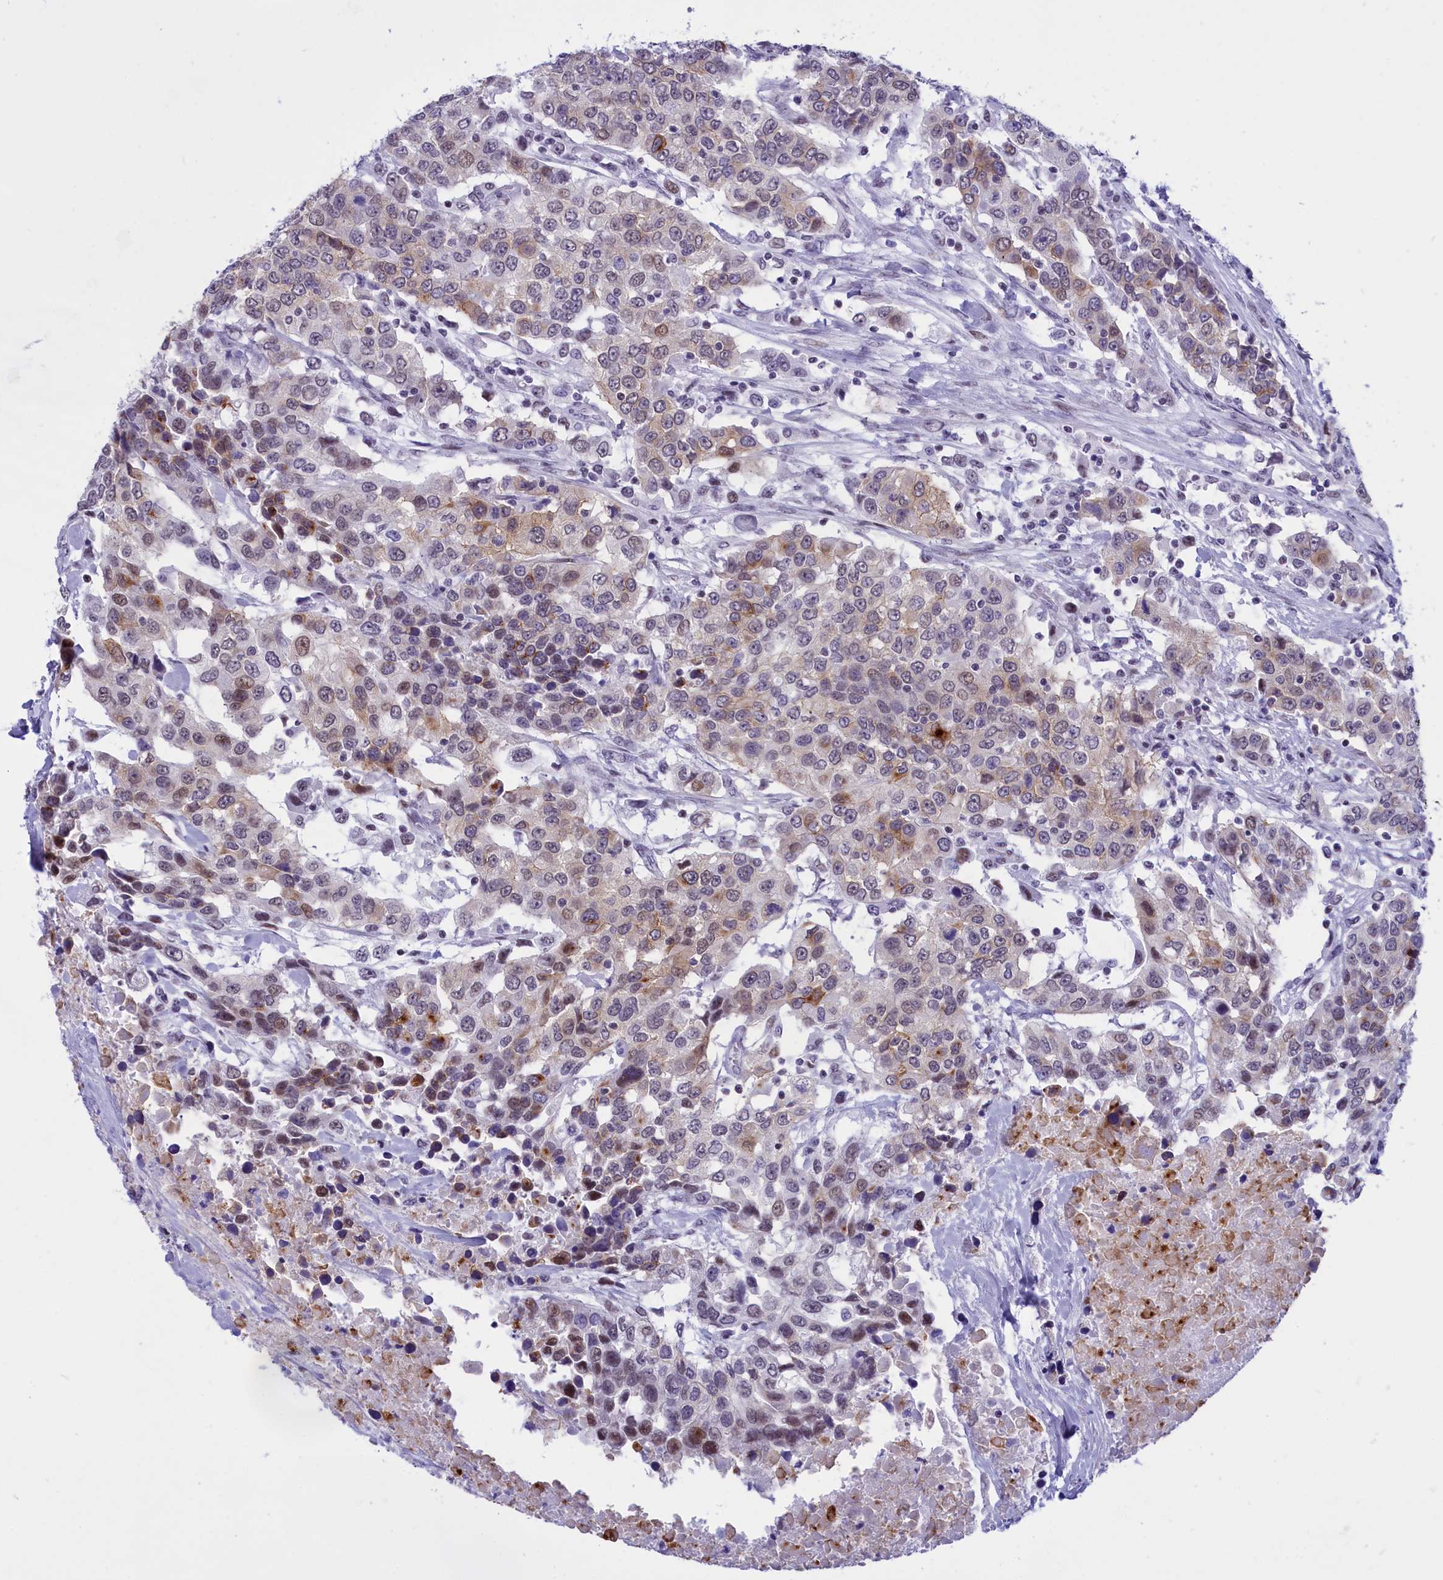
{"staining": {"intensity": "moderate", "quantity": "<25%", "location": "cytoplasmic/membranous,nuclear"}, "tissue": "urothelial cancer", "cell_type": "Tumor cells", "image_type": "cancer", "snomed": [{"axis": "morphology", "description": "Urothelial carcinoma, High grade"}, {"axis": "topography", "description": "Urinary bladder"}], "caption": "This is a histology image of immunohistochemistry (IHC) staining of high-grade urothelial carcinoma, which shows moderate expression in the cytoplasmic/membranous and nuclear of tumor cells.", "gene": "SPIRE2", "patient": {"sex": "female", "age": 80}}